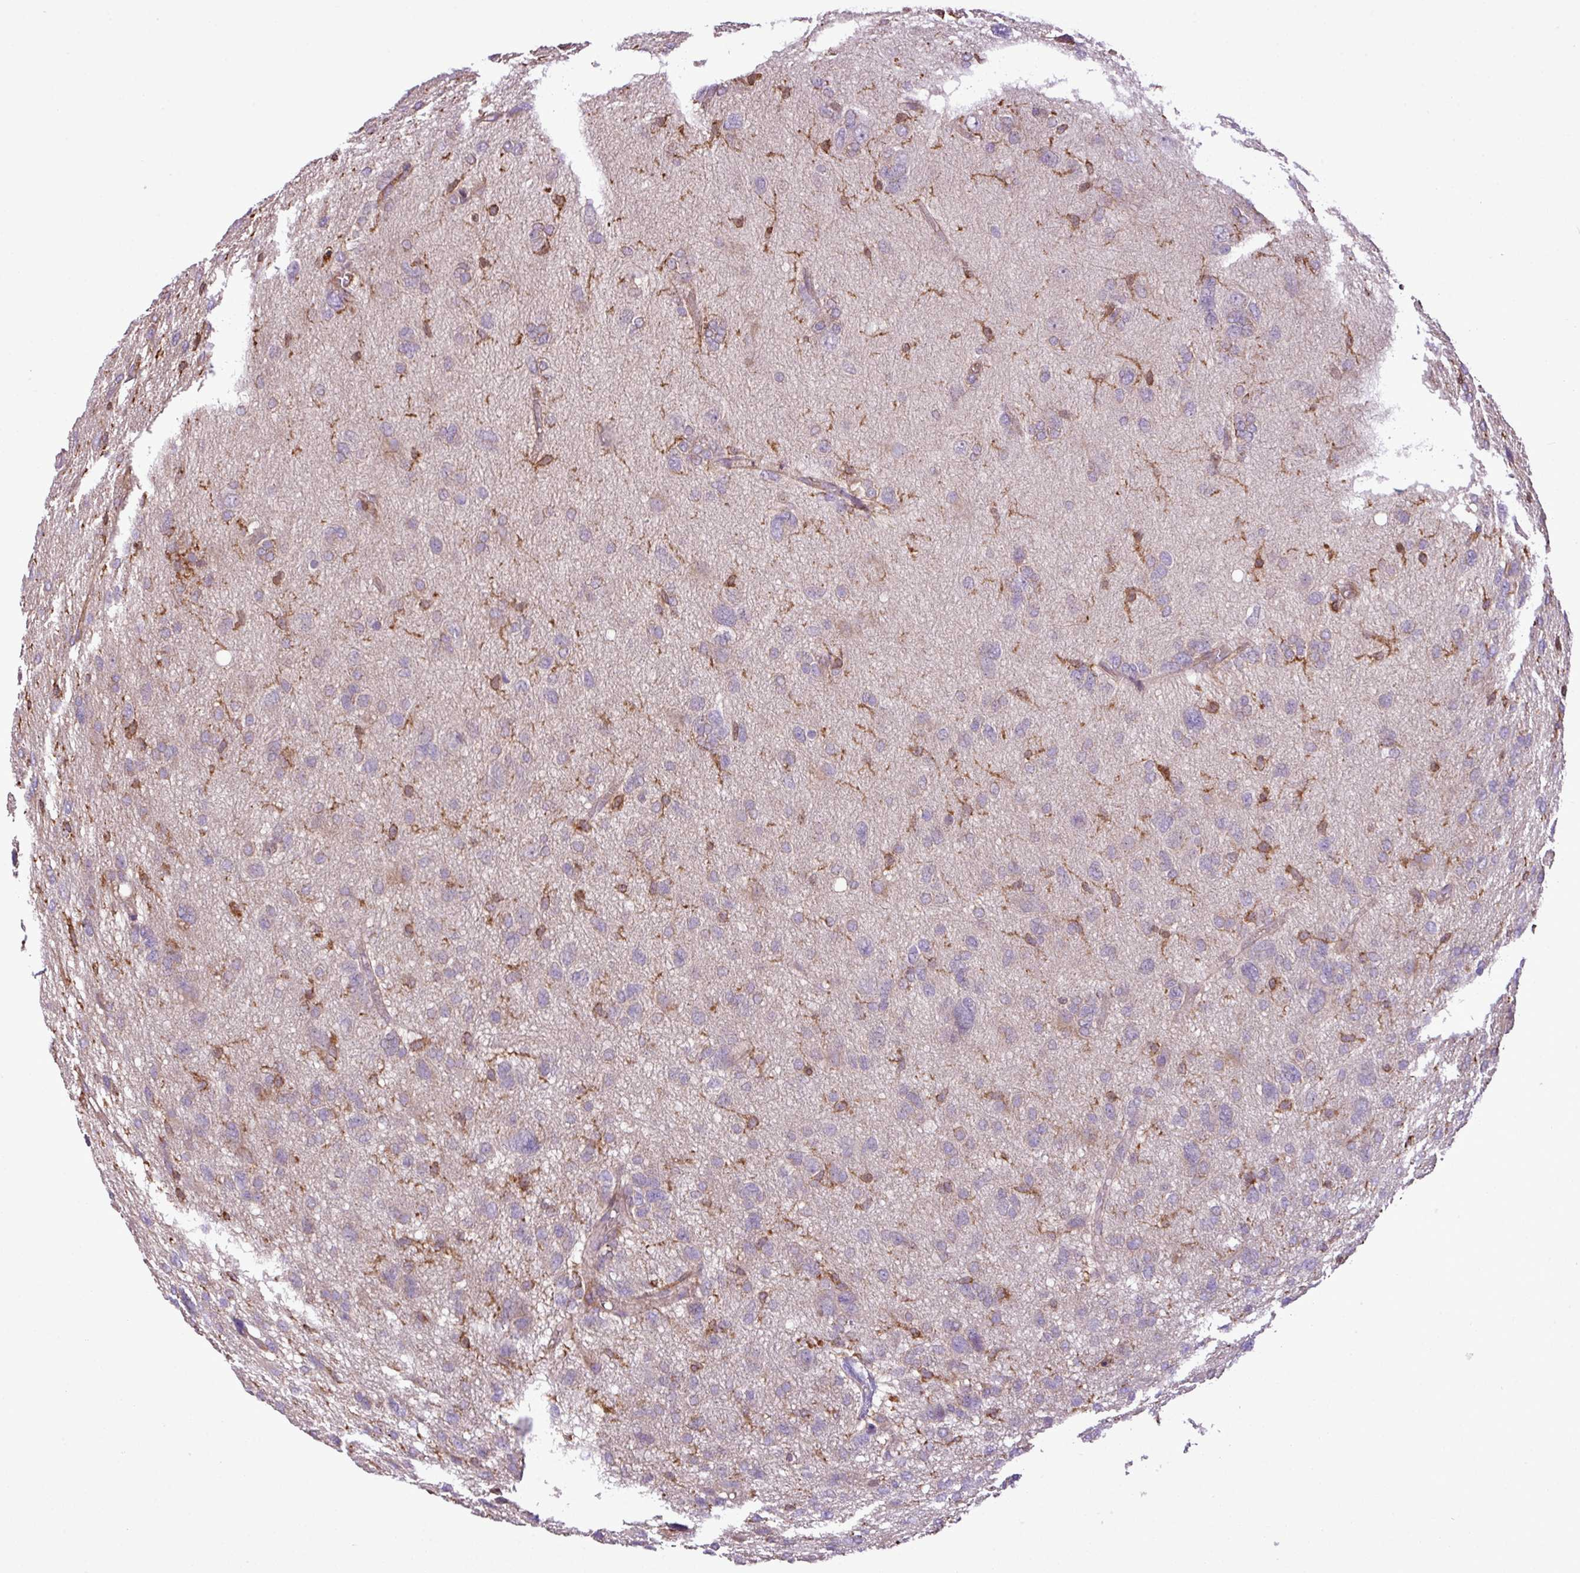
{"staining": {"intensity": "moderate", "quantity": "<25%", "location": "cytoplasmic/membranous"}, "tissue": "glioma", "cell_type": "Tumor cells", "image_type": "cancer", "snomed": [{"axis": "morphology", "description": "Glioma, malignant, High grade"}, {"axis": "topography", "description": "Brain"}], "caption": "A photomicrograph of human glioma stained for a protein exhibits moderate cytoplasmic/membranous brown staining in tumor cells. (IHC, brightfield microscopy, high magnification).", "gene": "PGAP6", "patient": {"sex": "female", "age": 59}}